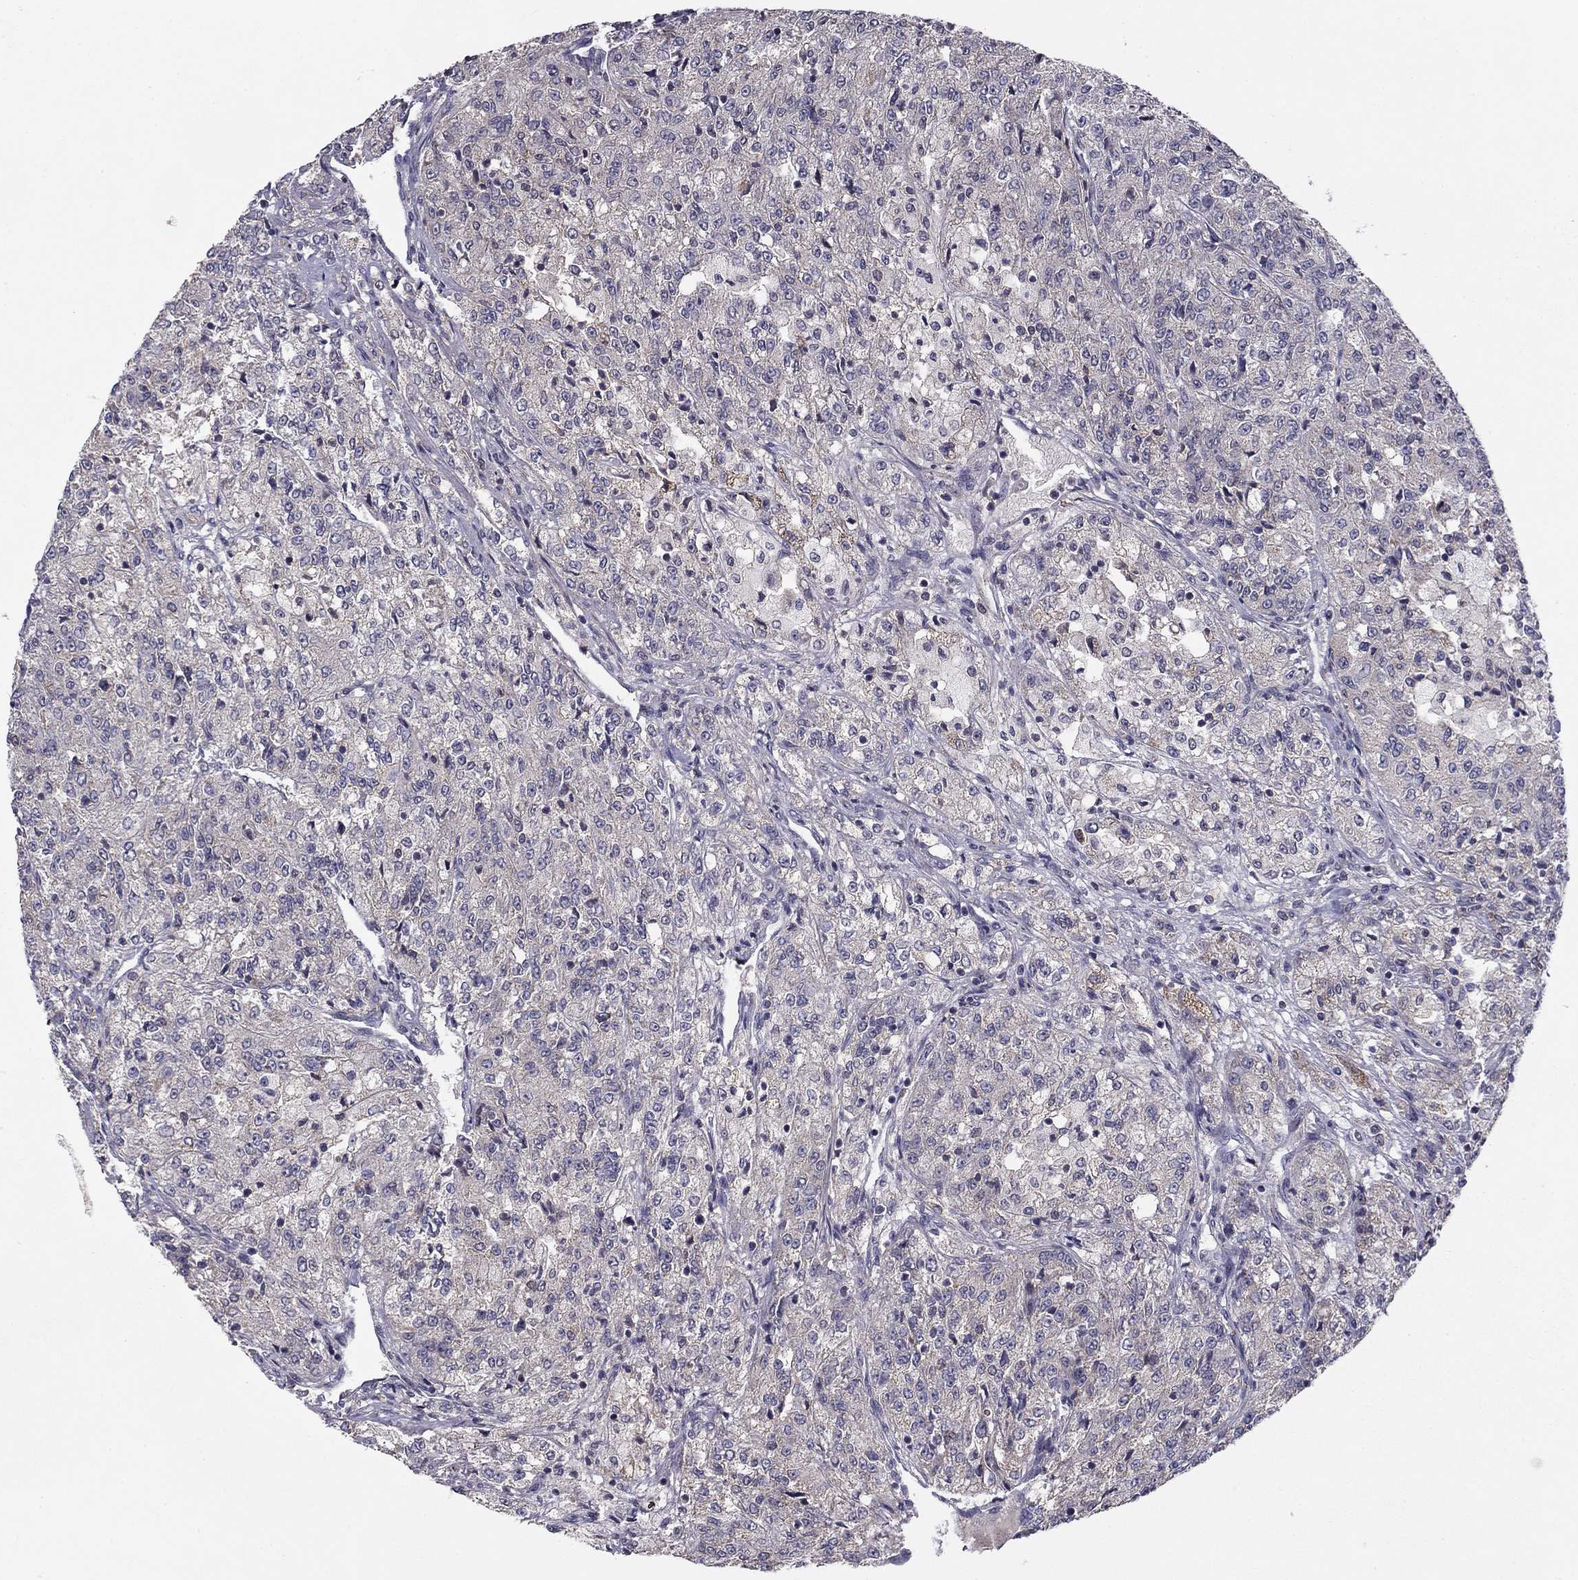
{"staining": {"intensity": "negative", "quantity": "none", "location": "none"}, "tissue": "renal cancer", "cell_type": "Tumor cells", "image_type": "cancer", "snomed": [{"axis": "morphology", "description": "Adenocarcinoma, NOS"}, {"axis": "topography", "description": "Kidney"}], "caption": "Immunohistochemistry image of neoplastic tissue: human adenocarcinoma (renal) stained with DAB displays no significant protein staining in tumor cells. (Brightfield microscopy of DAB immunohistochemistry (IHC) at high magnification).", "gene": "HCN1", "patient": {"sex": "female", "age": 63}}